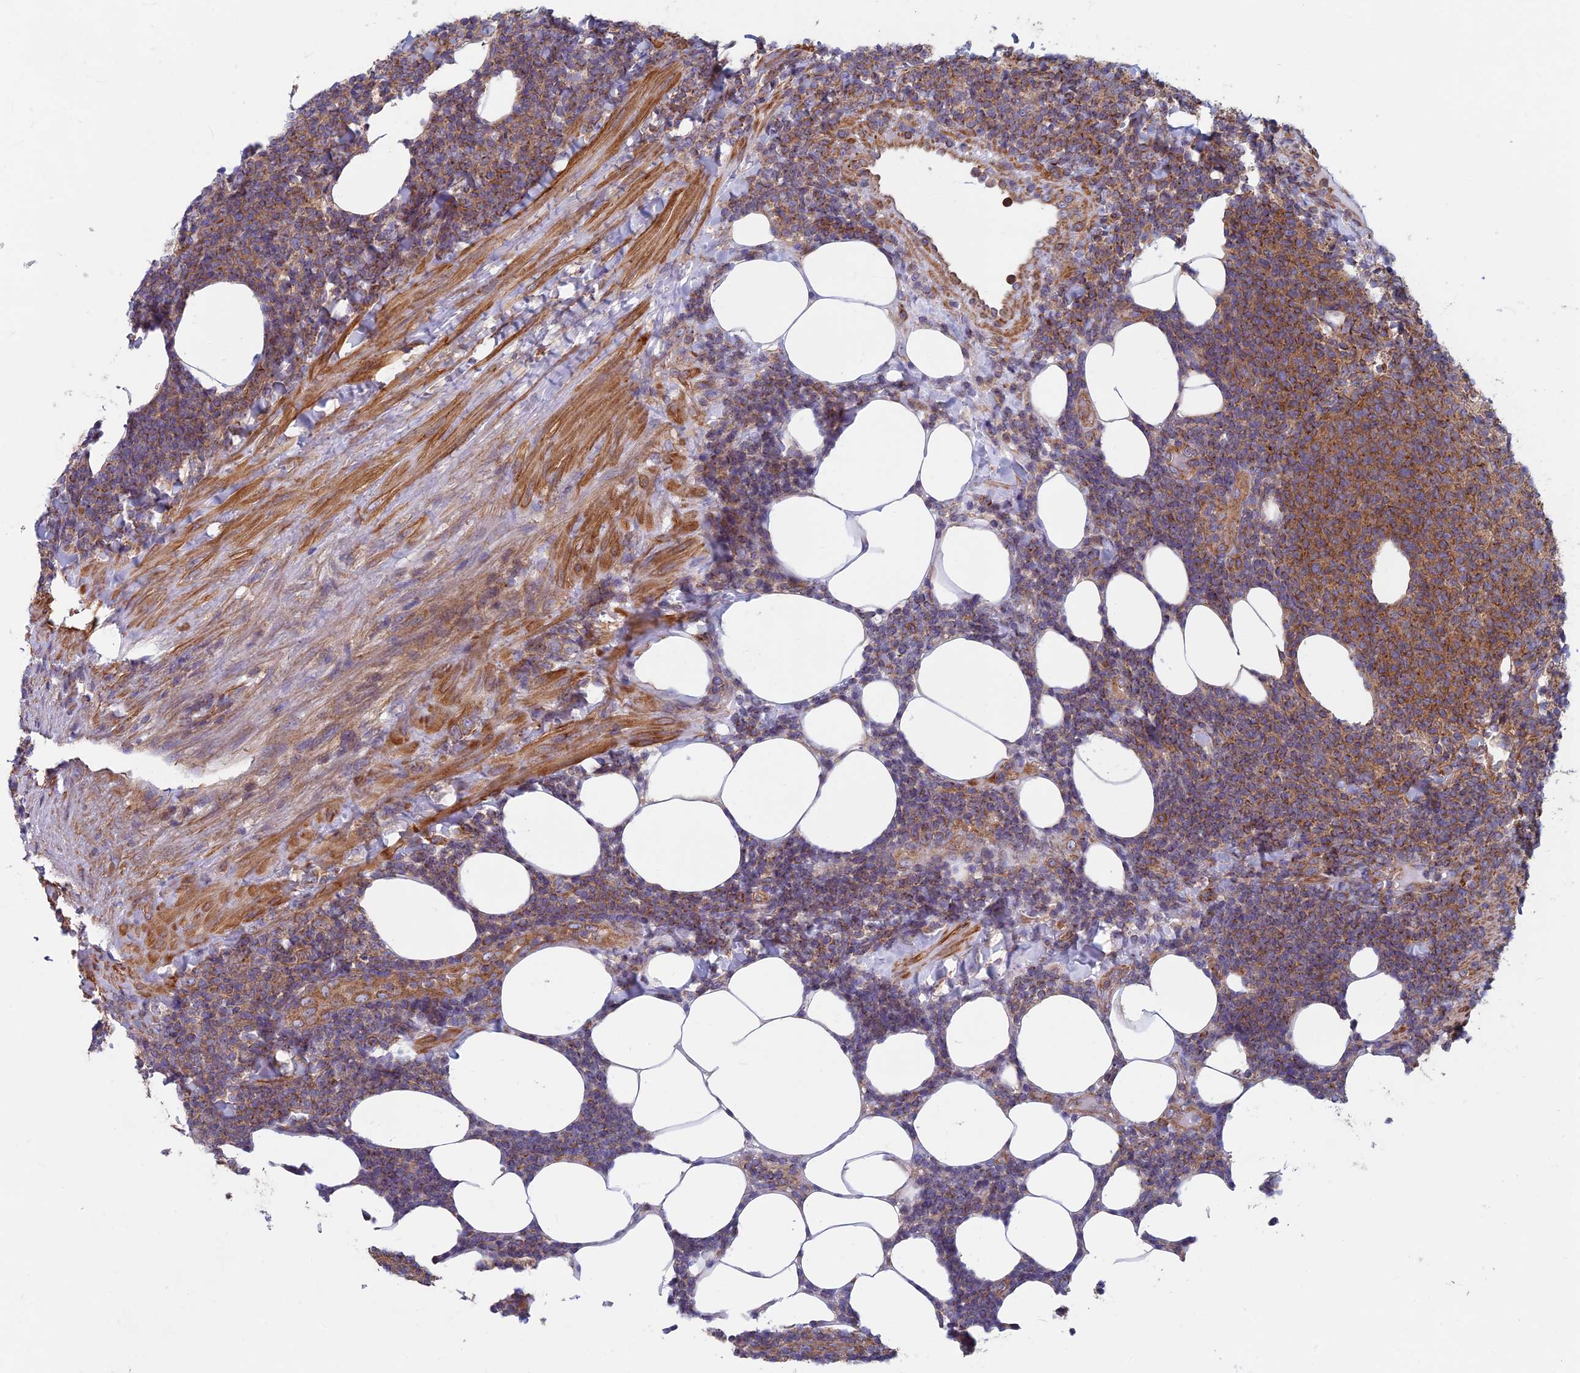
{"staining": {"intensity": "moderate", "quantity": "25%-75%", "location": "cytoplasmic/membranous"}, "tissue": "lymphoma", "cell_type": "Tumor cells", "image_type": "cancer", "snomed": [{"axis": "morphology", "description": "Malignant lymphoma, non-Hodgkin's type, Low grade"}, {"axis": "topography", "description": "Lymph node"}], "caption": "An image of human low-grade malignant lymphoma, non-Hodgkin's type stained for a protein displays moderate cytoplasmic/membranous brown staining in tumor cells. Using DAB (3,3'-diaminobenzidine) (brown) and hematoxylin (blue) stains, captured at high magnification using brightfield microscopy.", "gene": "DNM1L", "patient": {"sex": "male", "age": 66}}